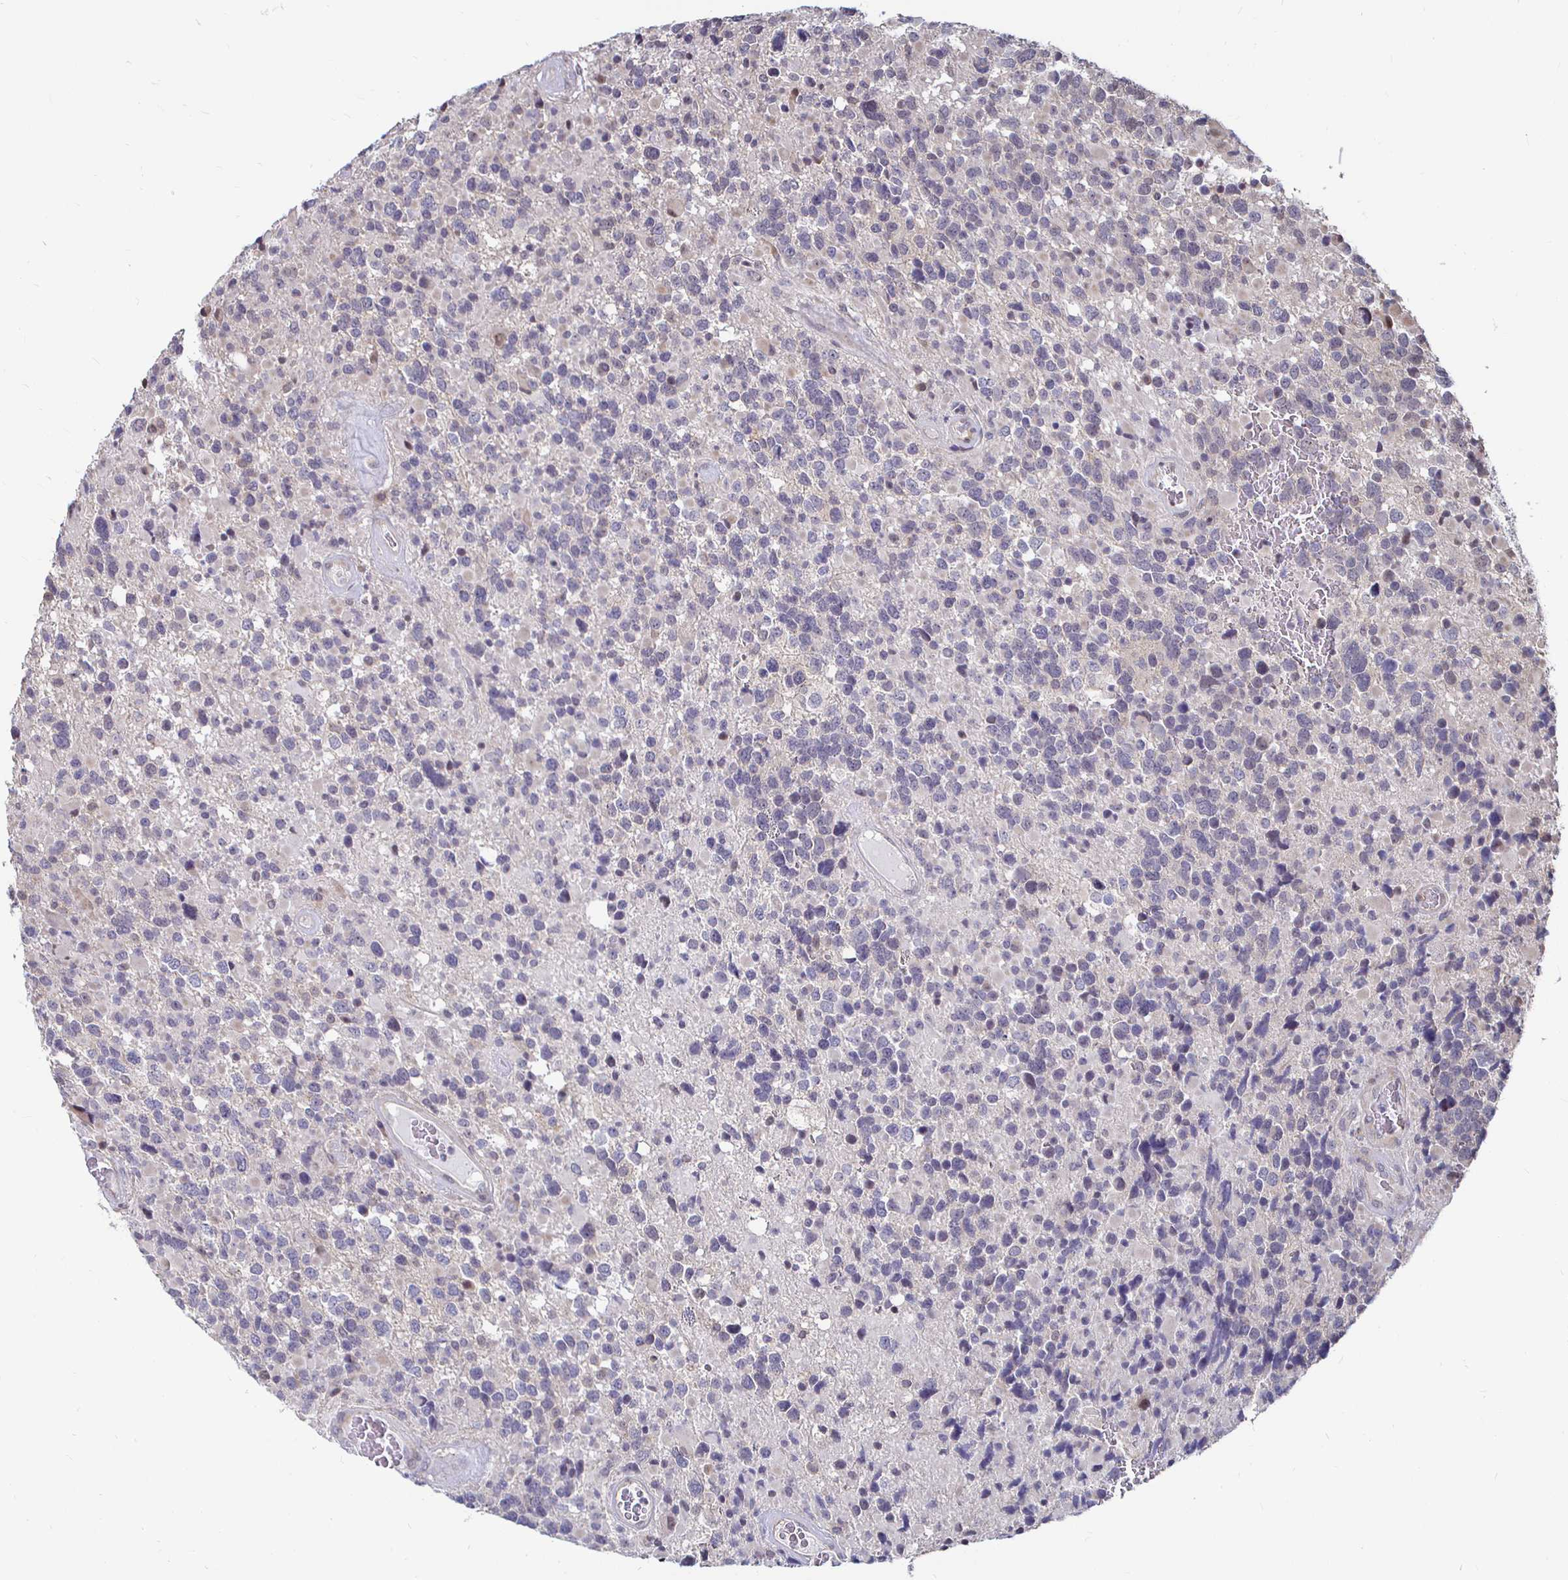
{"staining": {"intensity": "negative", "quantity": "none", "location": "none"}, "tissue": "glioma", "cell_type": "Tumor cells", "image_type": "cancer", "snomed": [{"axis": "morphology", "description": "Glioma, malignant, High grade"}, {"axis": "topography", "description": "Brain"}], "caption": "IHC histopathology image of neoplastic tissue: glioma stained with DAB (3,3'-diaminobenzidine) reveals no significant protein positivity in tumor cells. The staining was performed using DAB (3,3'-diaminobenzidine) to visualize the protein expression in brown, while the nuclei were stained in blue with hematoxylin (Magnification: 20x).", "gene": "CAPN11", "patient": {"sex": "female", "age": 40}}